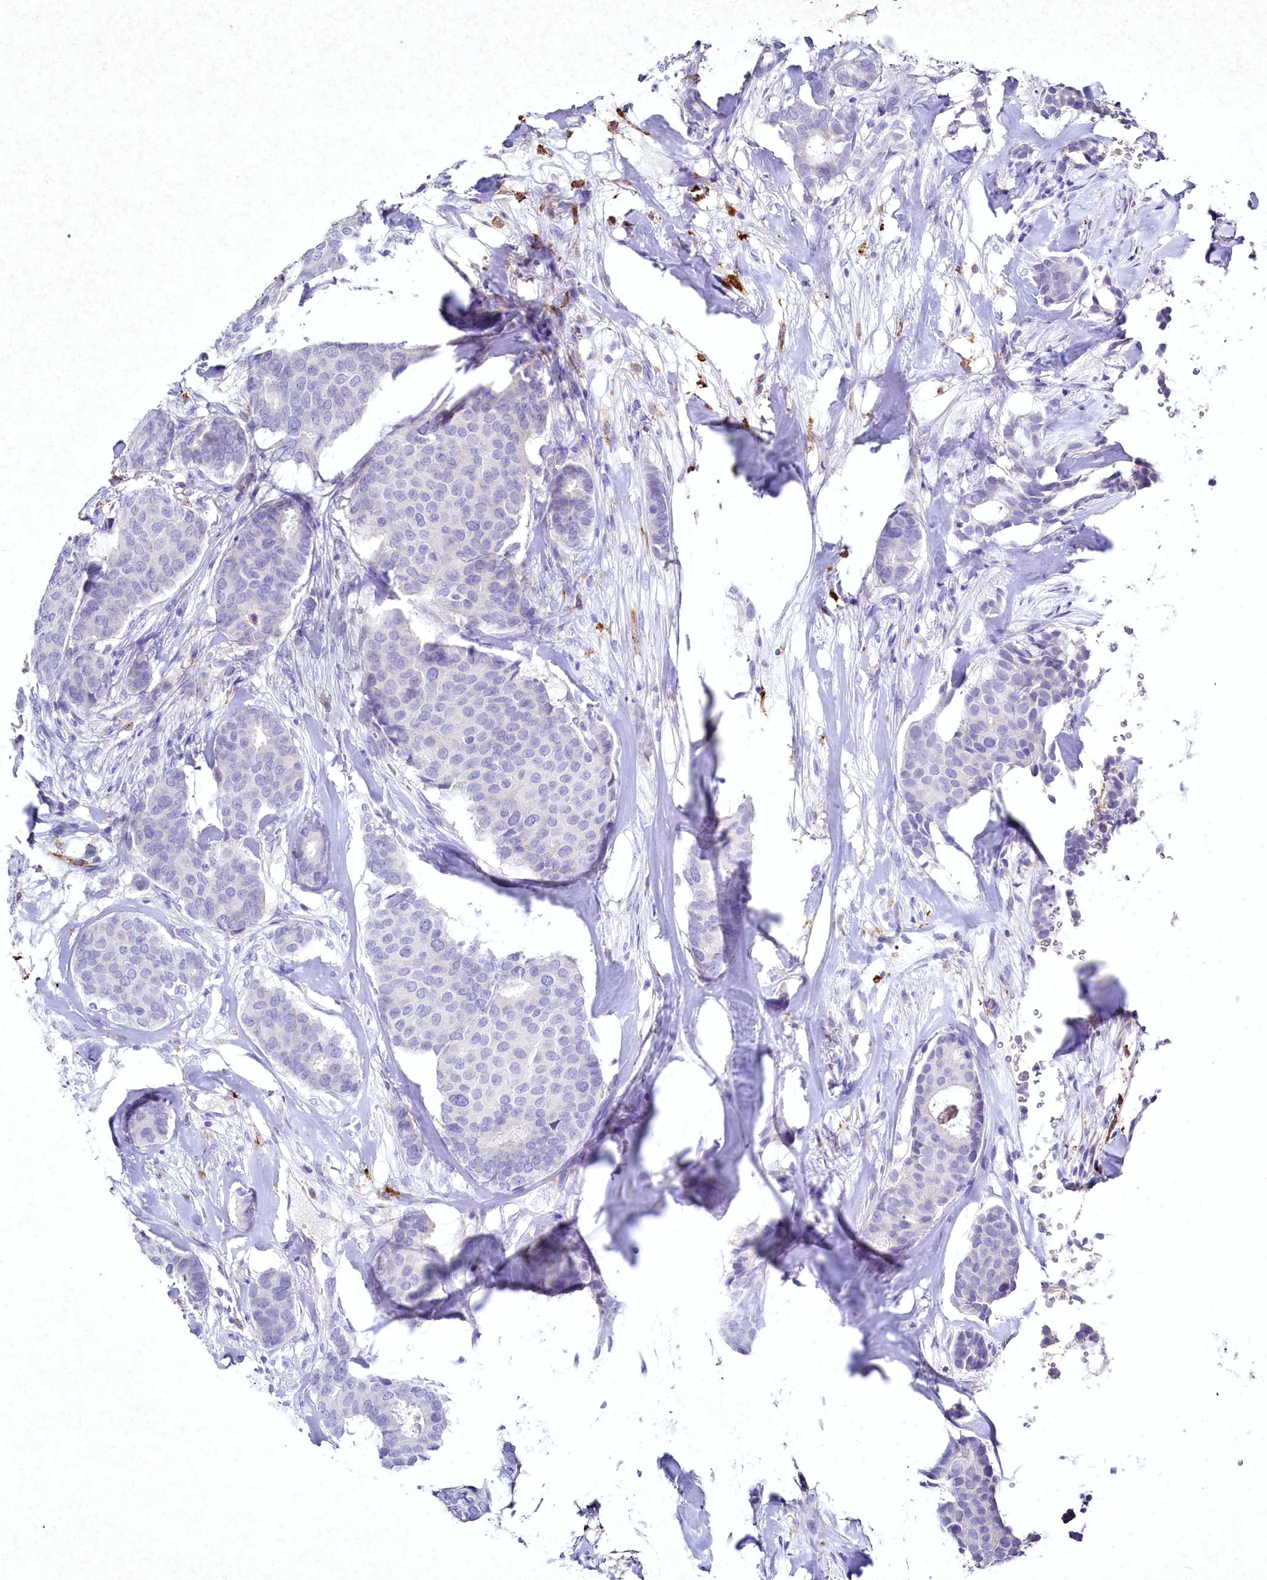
{"staining": {"intensity": "negative", "quantity": "none", "location": "none"}, "tissue": "breast cancer", "cell_type": "Tumor cells", "image_type": "cancer", "snomed": [{"axis": "morphology", "description": "Duct carcinoma"}, {"axis": "topography", "description": "Breast"}], "caption": "Tumor cells show no significant expression in breast cancer.", "gene": "CLEC4M", "patient": {"sex": "female", "age": 75}}